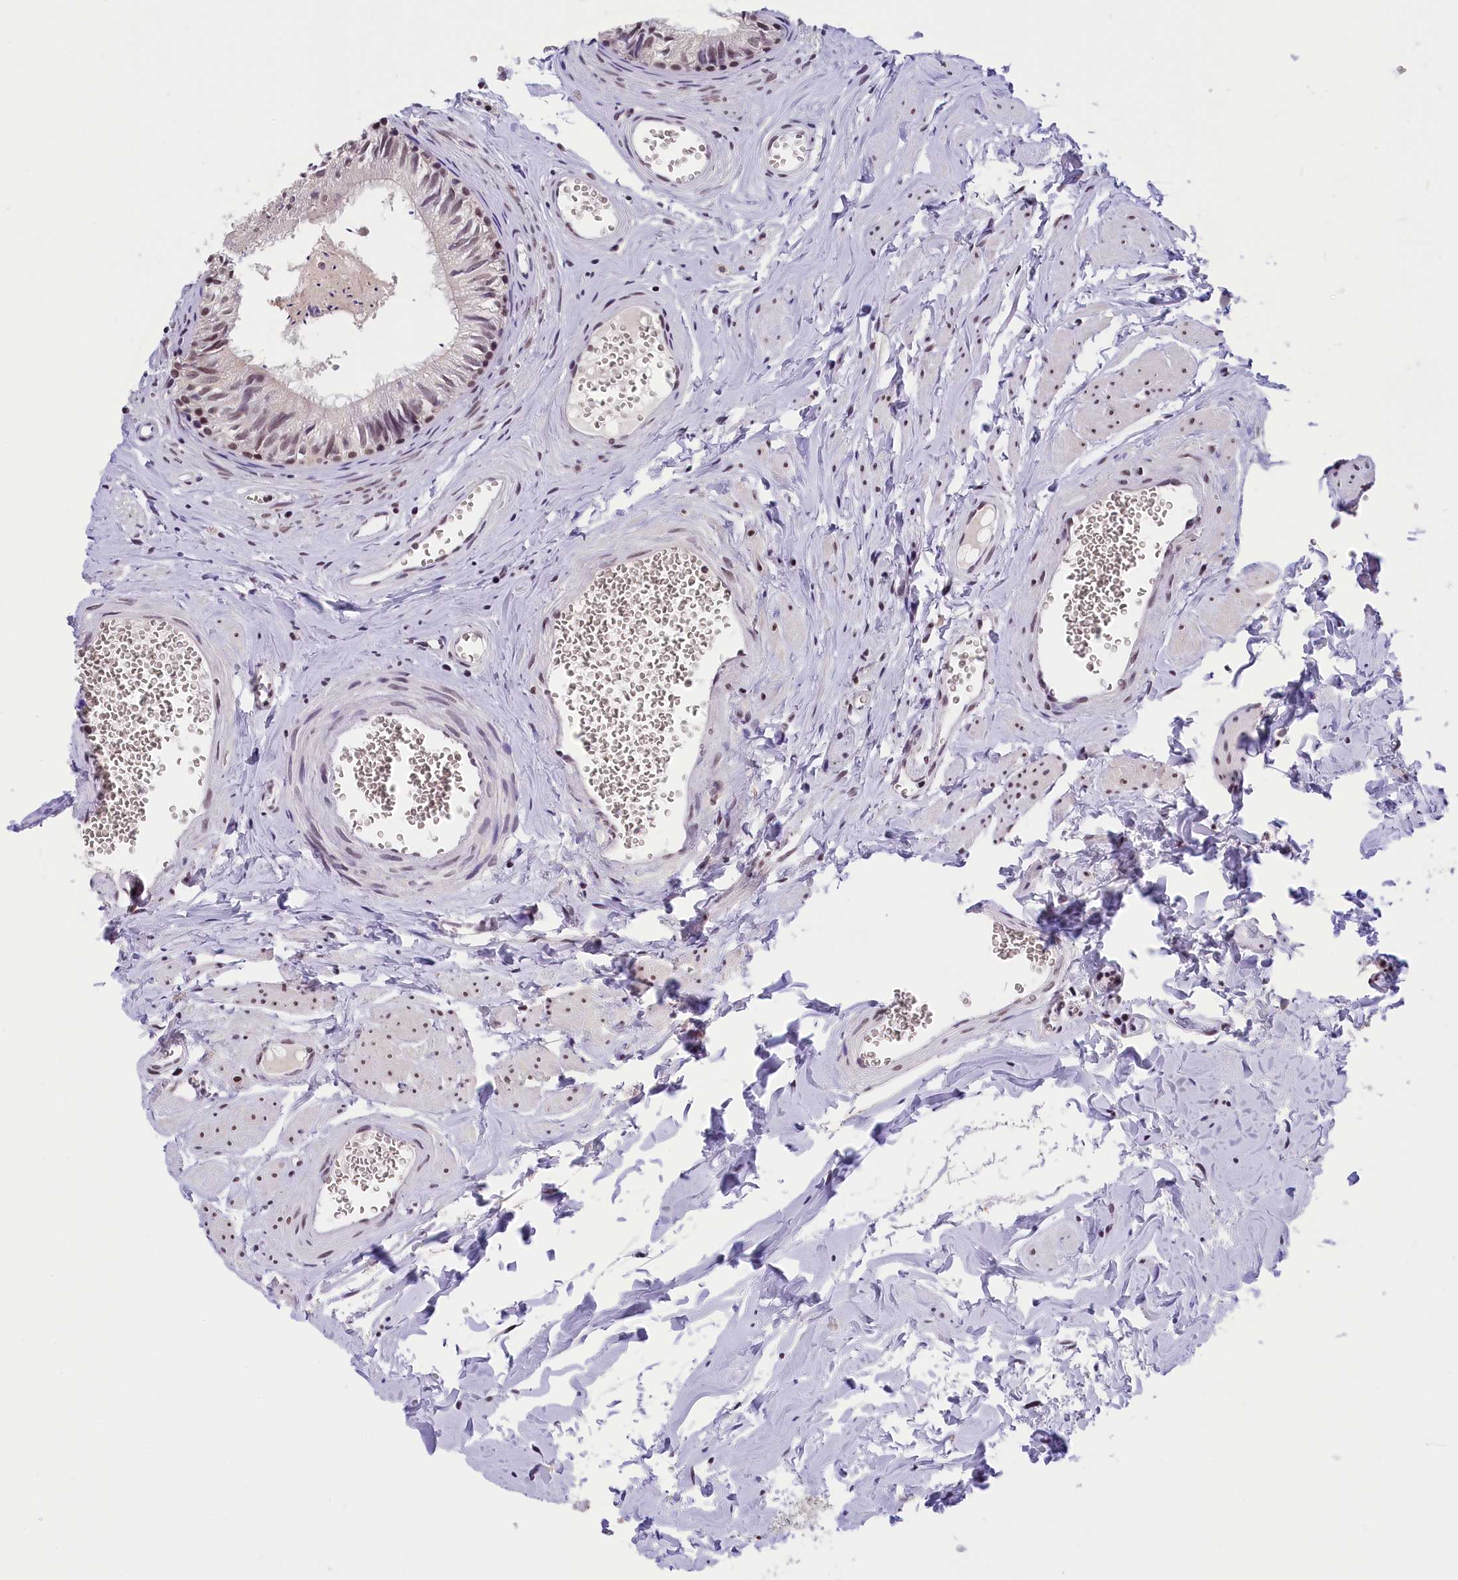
{"staining": {"intensity": "moderate", "quantity": "25%-75%", "location": "nuclear"}, "tissue": "epididymis", "cell_type": "Glandular cells", "image_type": "normal", "snomed": [{"axis": "morphology", "description": "Normal tissue, NOS"}, {"axis": "topography", "description": "Epididymis"}], "caption": "Epididymis stained with DAB (3,3'-diaminobenzidine) immunohistochemistry demonstrates medium levels of moderate nuclear positivity in about 25%-75% of glandular cells. The protein of interest is stained brown, and the nuclei are stained in blue (DAB IHC with brightfield microscopy, high magnification).", "gene": "ZC3H4", "patient": {"sex": "male", "age": 36}}